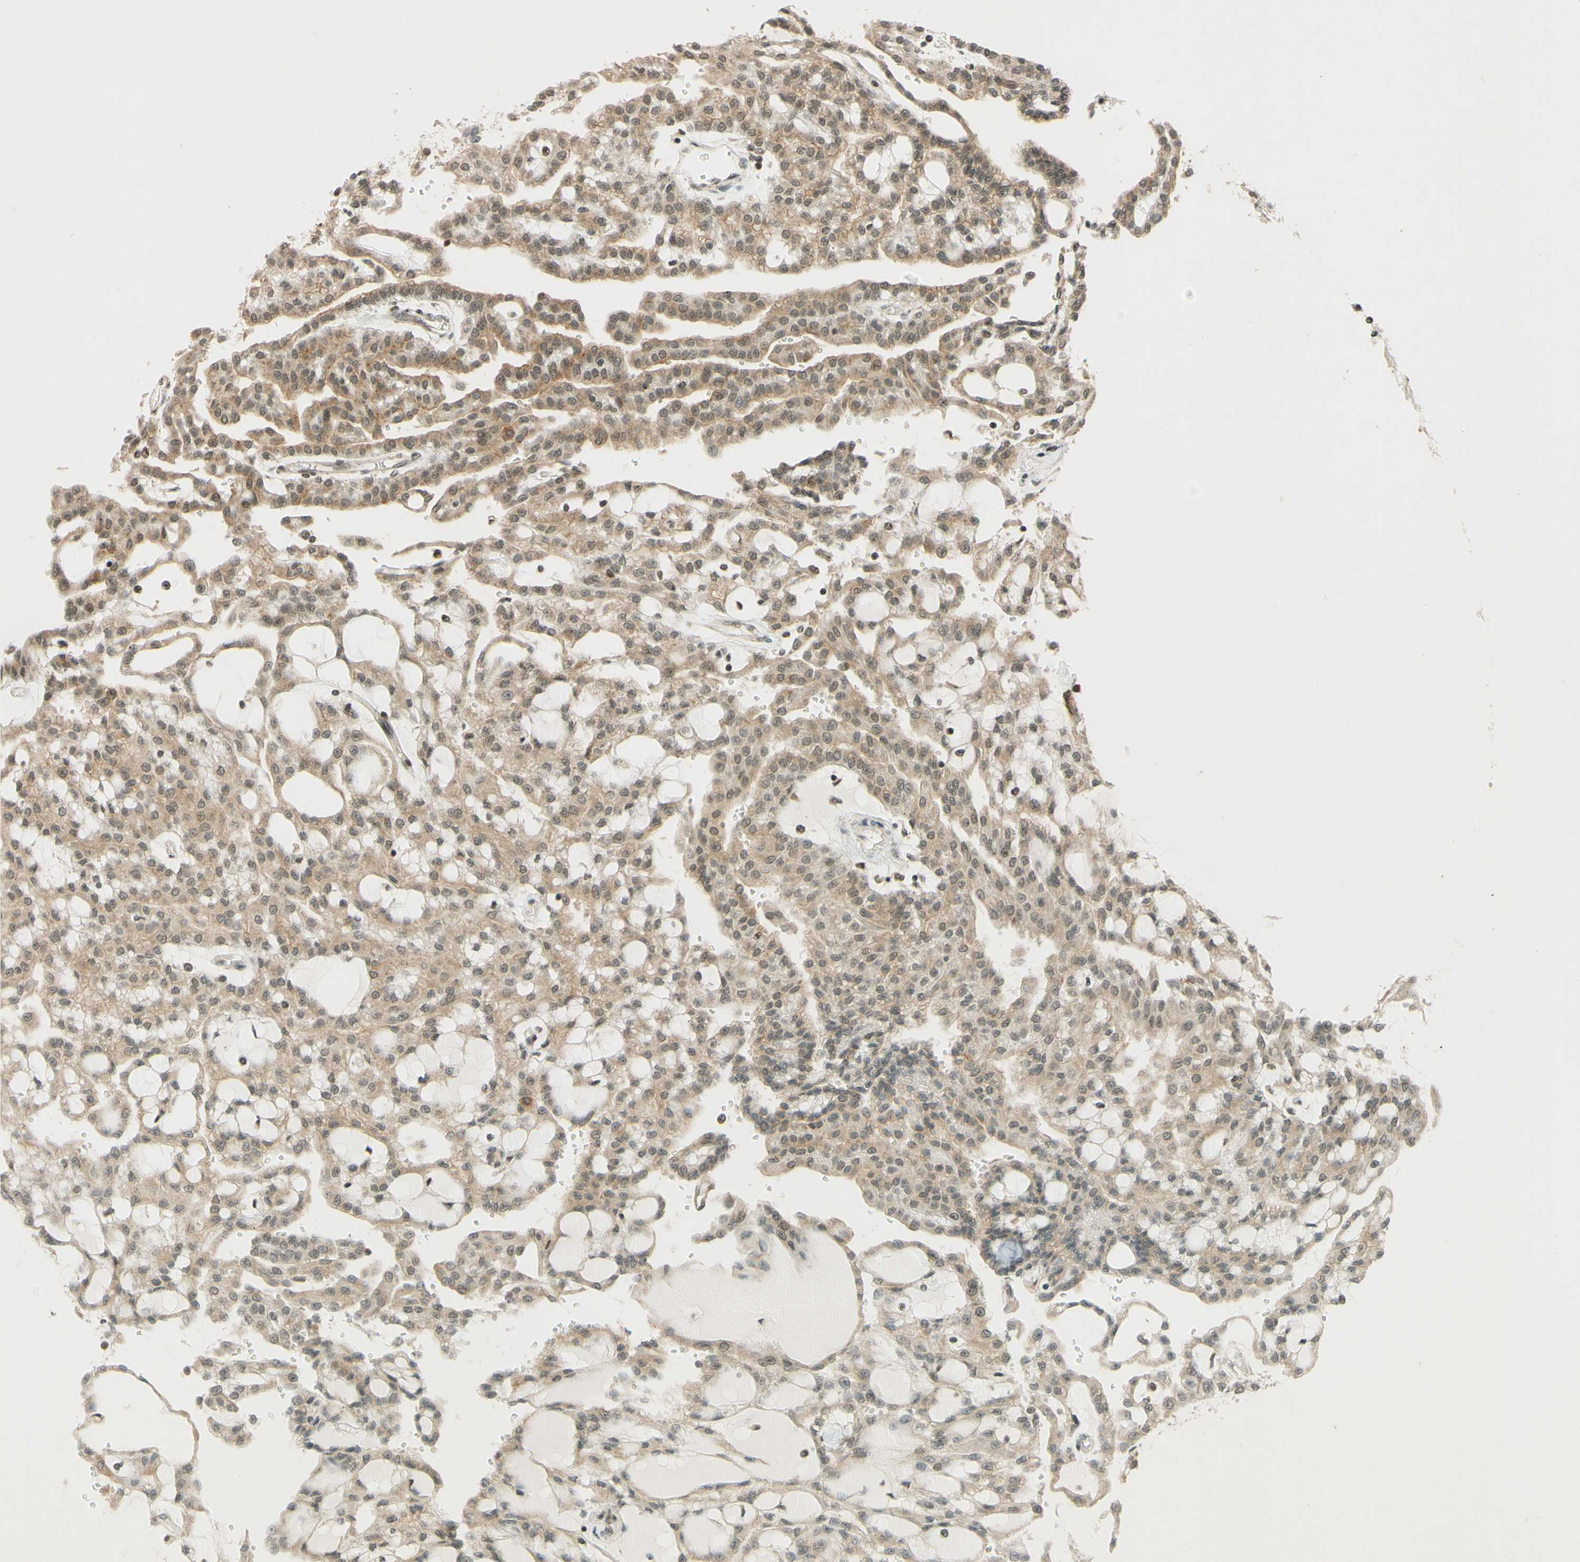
{"staining": {"intensity": "weak", "quantity": ">75%", "location": "cytoplasmic/membranous,nuclear"}, "tissue": "renal cancer", "cell_type": "Tumor cells", "image_type": "cancer", "snomed": [{"axis": "morphology", "description": "Adenocarcinoma, NOS"}, {"axis": "topography", "description": "Kidney"}], "caption": "The photomicrograph reveals a brown stain indicating the presence of a protein in the cytoplasmic/membranous and nuclear of tumor cells in renal adenocarcinoma. (IHC, brightfield microscopy, high magnification).", "gene": "SMARCB1", "patient": {"sex": "male", "age": 63}}